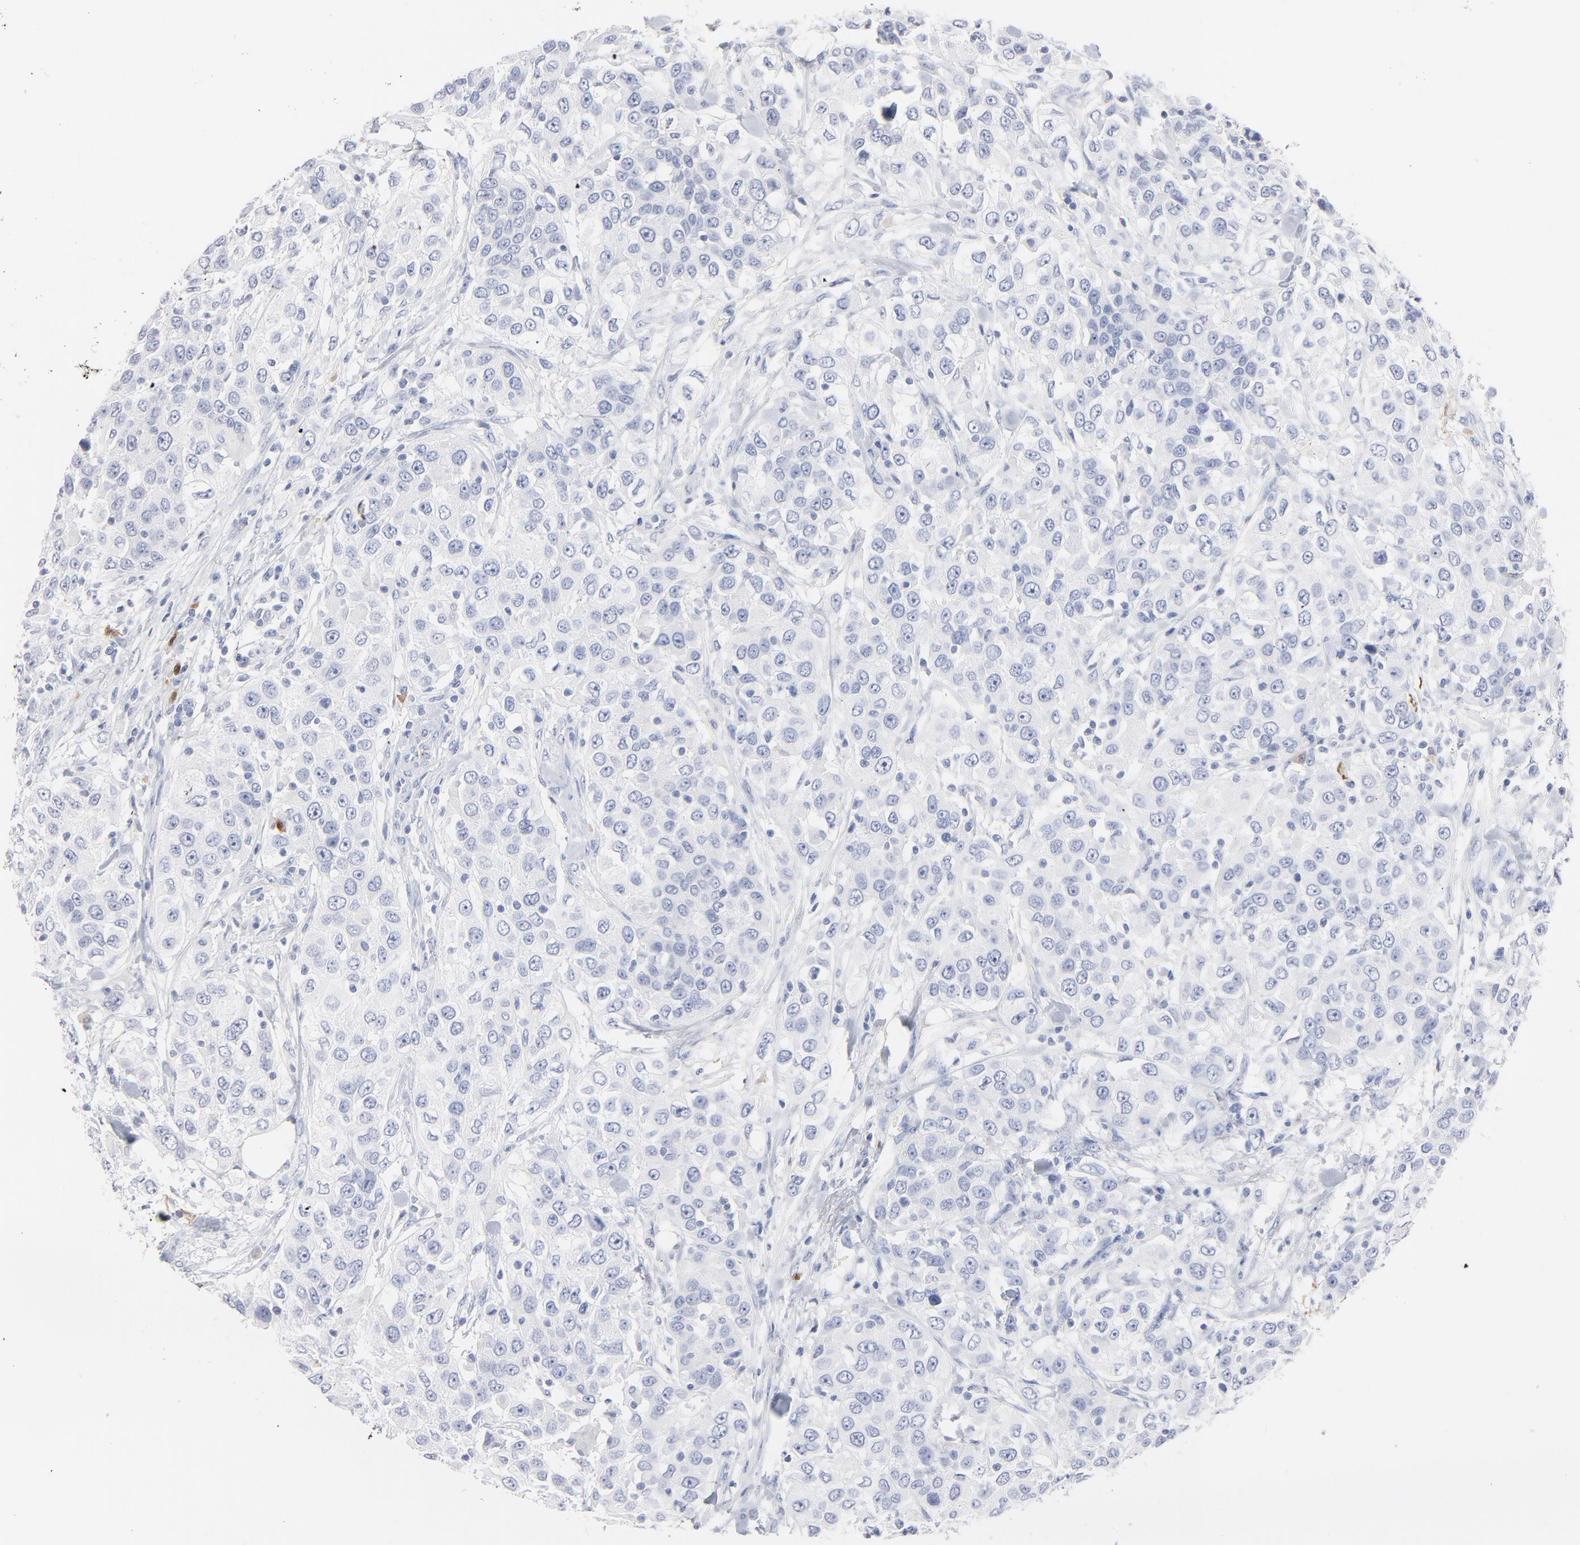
{"staining": {"intensity": "negative", "quantity": "none", "location": "none"}, "tissue": "urothelial cancer", "cell_type": "Tumor cells", "image_type": "cancer", "snomed": [{"axis": "morphology", "description": "Urothelial carcinoma, High grade"}, {"axis": "topography", "description": "Urinary bladder"}], "caption": "Immunohistochemical staining of human urothelial carcinoma (high-grade) exhibits no significant positivity in tumor cells.", "gene": "AGTR1", "patient": {"sex": "female", "age": 80}}